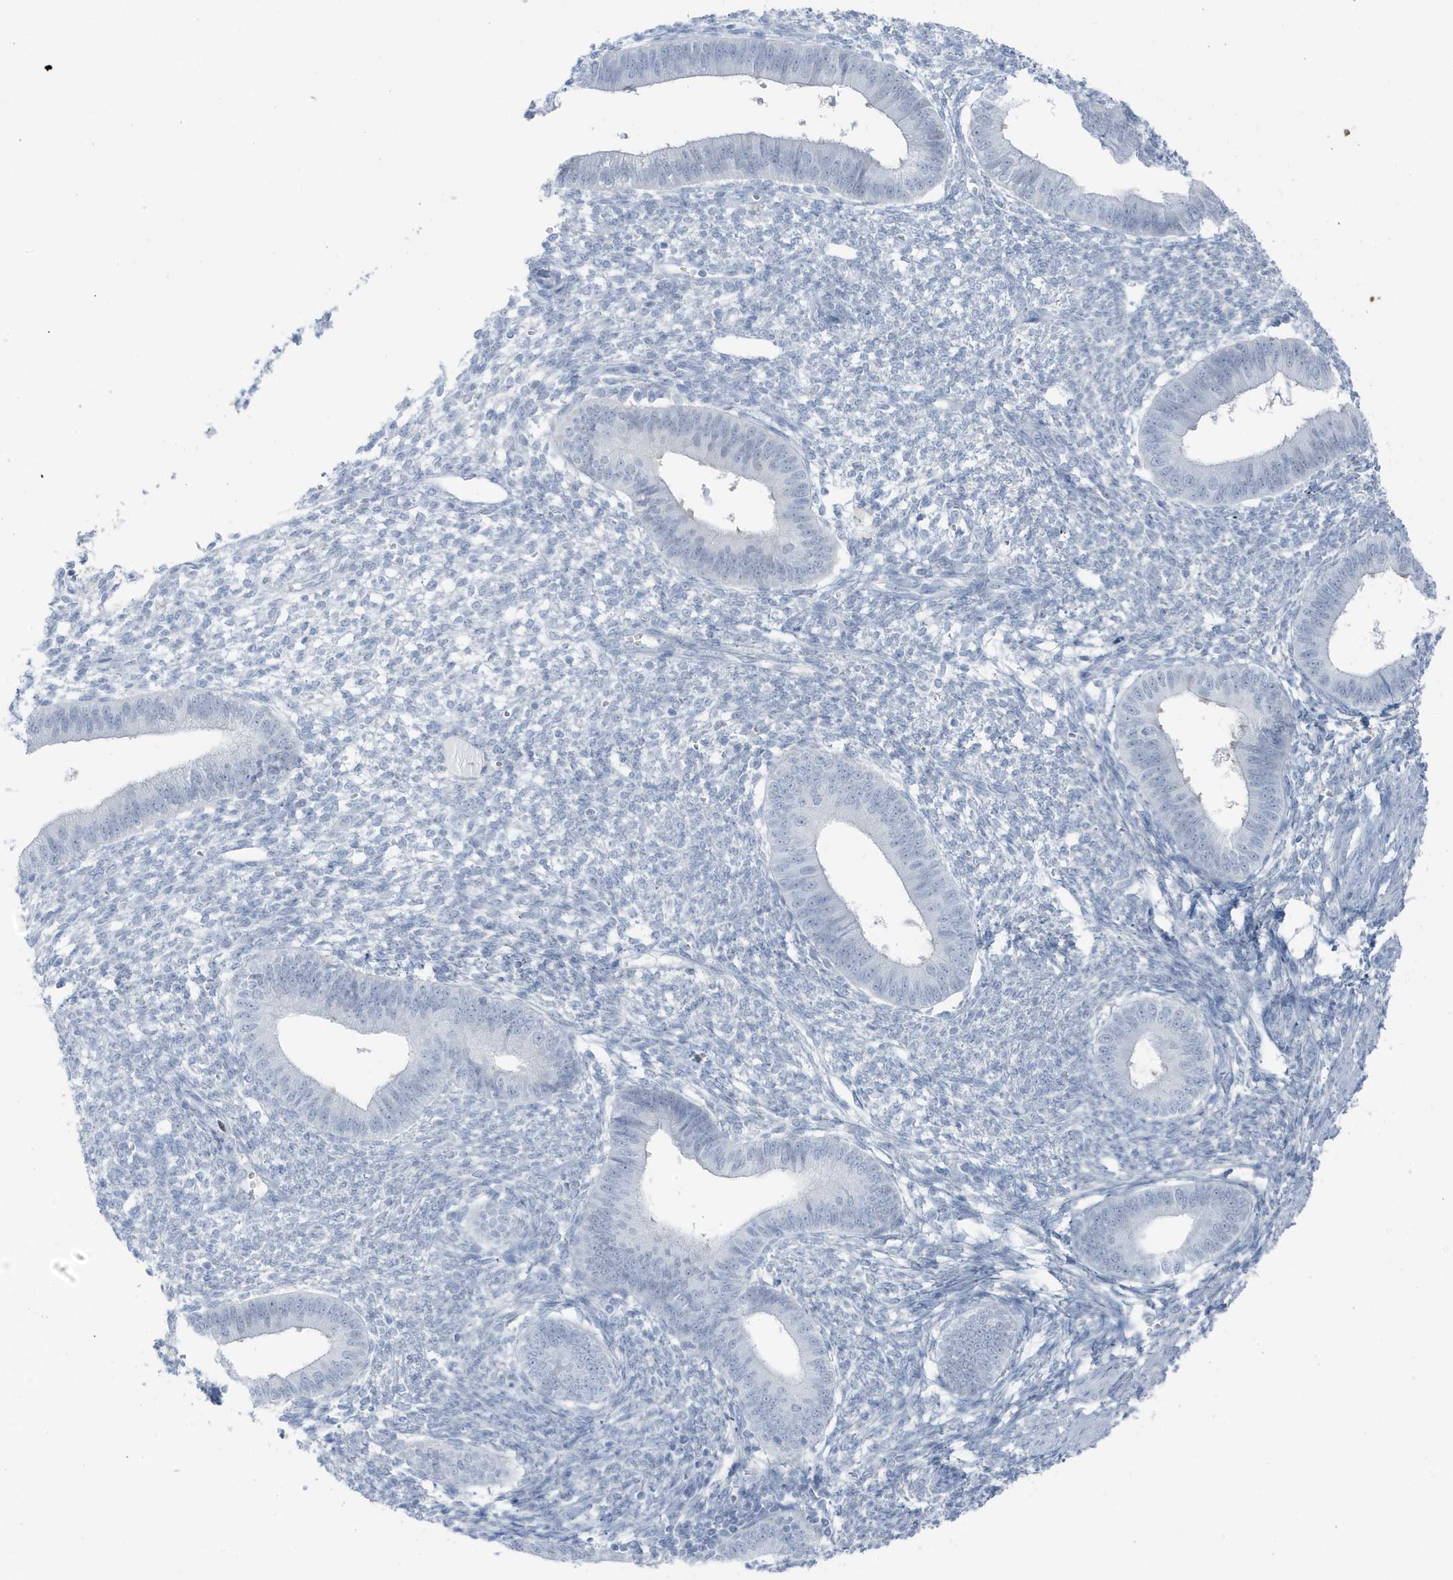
{"staining": {"intensity": "negative", "quantity": "none", "location": "none"}, "tissue": "endometrium", "cell_type": "Cells in endometrial stroma", "image_type": "normal", "snomed": [{"axis": "morphology", "description": "Normal tissue, NOS"}, {"axis": "topography", "description": "Endometrium"}], "caption": "Histopathology image shows no significant protein positivity in cells in endometrial stroma of normal endometrium.", "gene": "ZFP64", "patient": {"sex": "female", "age": 46}}